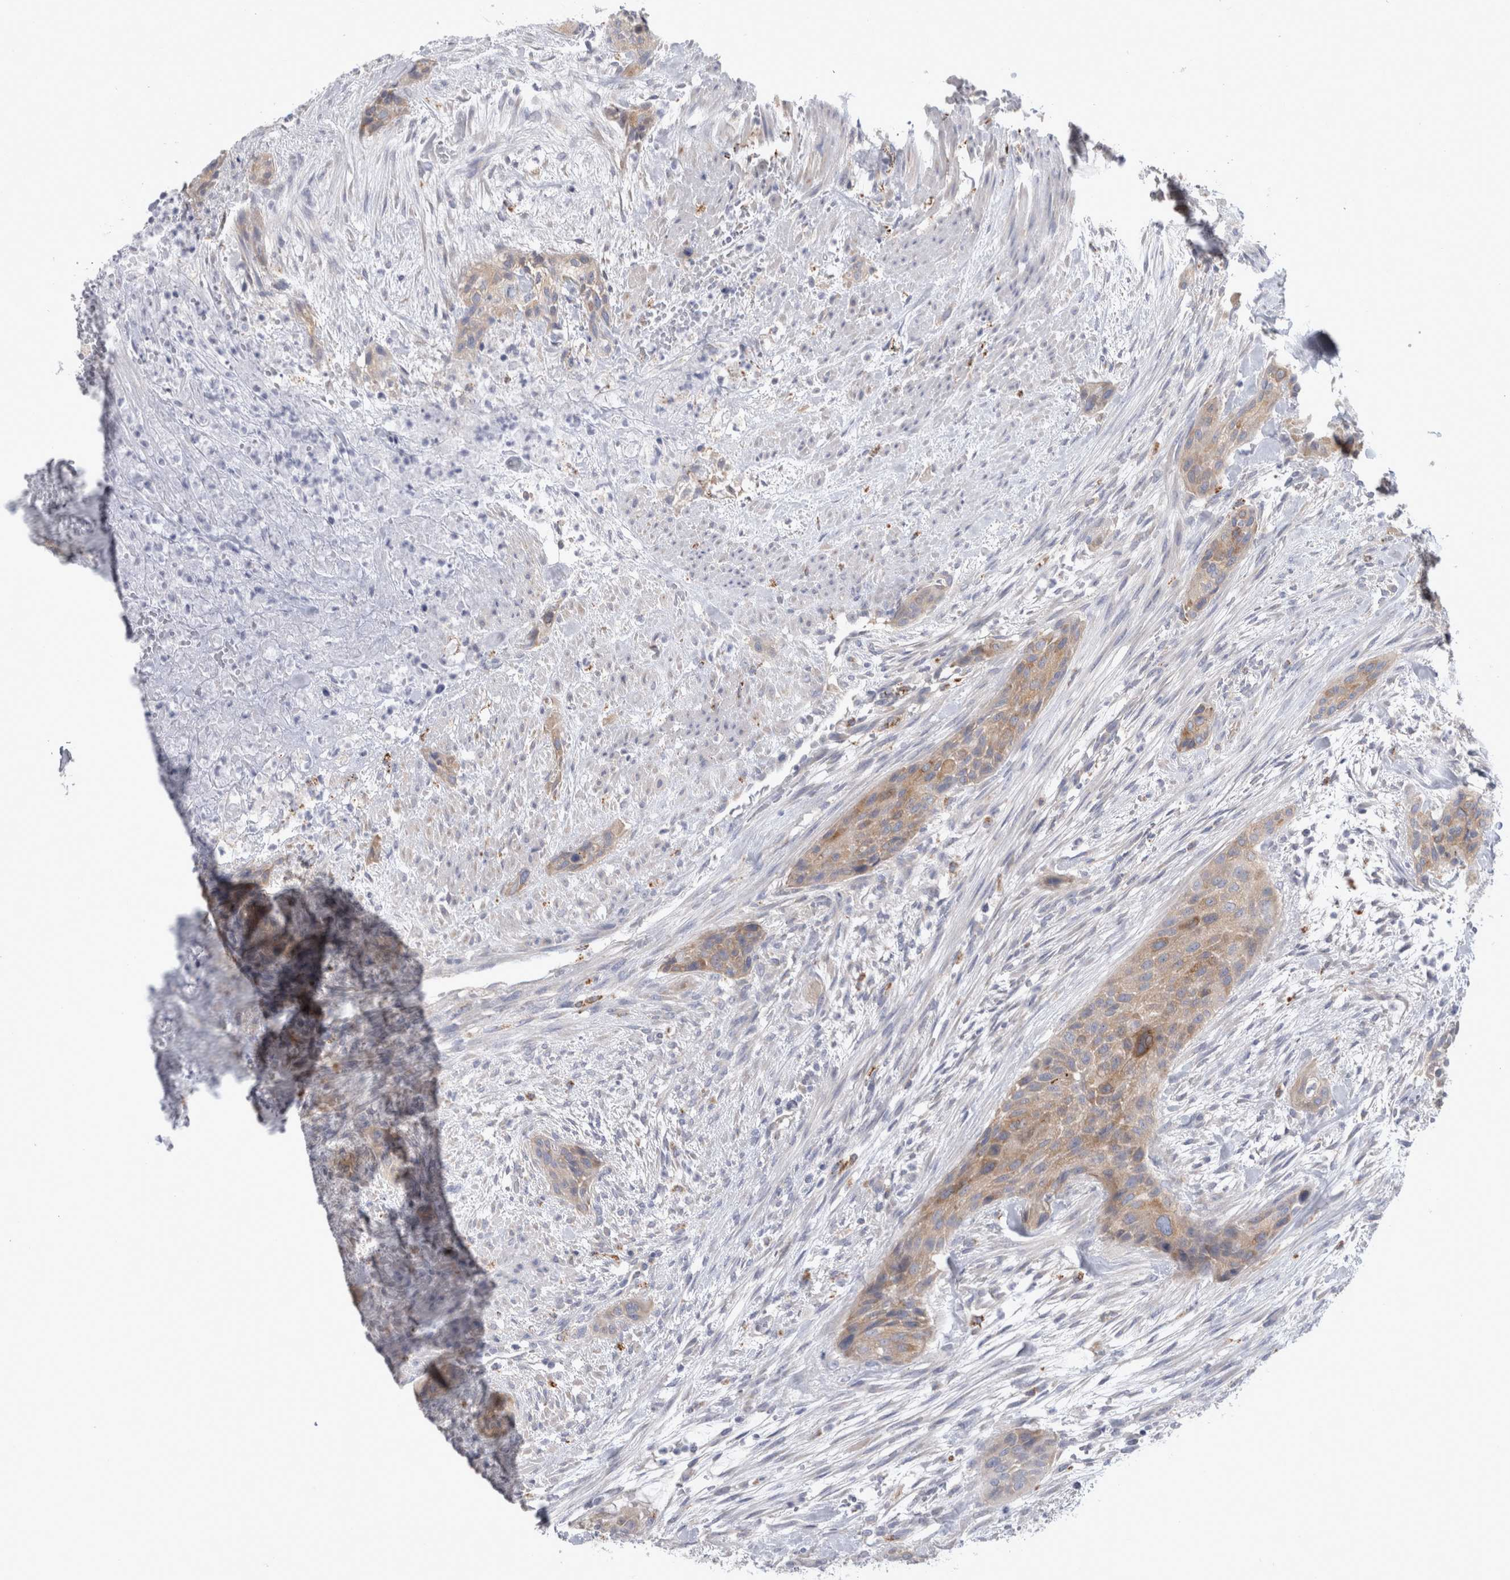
{"staining": {"intensity": "weak", "quantity": ">75%", "location": "cytoplasmic/membranous"}, "tissue": "urothelial cancer", "cell_type": "Tumor cells", "image_type": "cancer", "snomed": [{"axis": "morphology", "description": "Urothelial carcinoma, High grade"}, {"axis": "topography", "description": "Urinary bladder"}], "caption": "This image exhibits urothelial carcinoma (high-grade) stained with immunohistochemistry (IHC) to label a protein in brown. The cytoplasmic/membranous of tumor cells show weak positivity for the protein. Nuclei are counter-stained blue.", "gene": "GATM", "patient": {"sex": "male", "age": 35}}